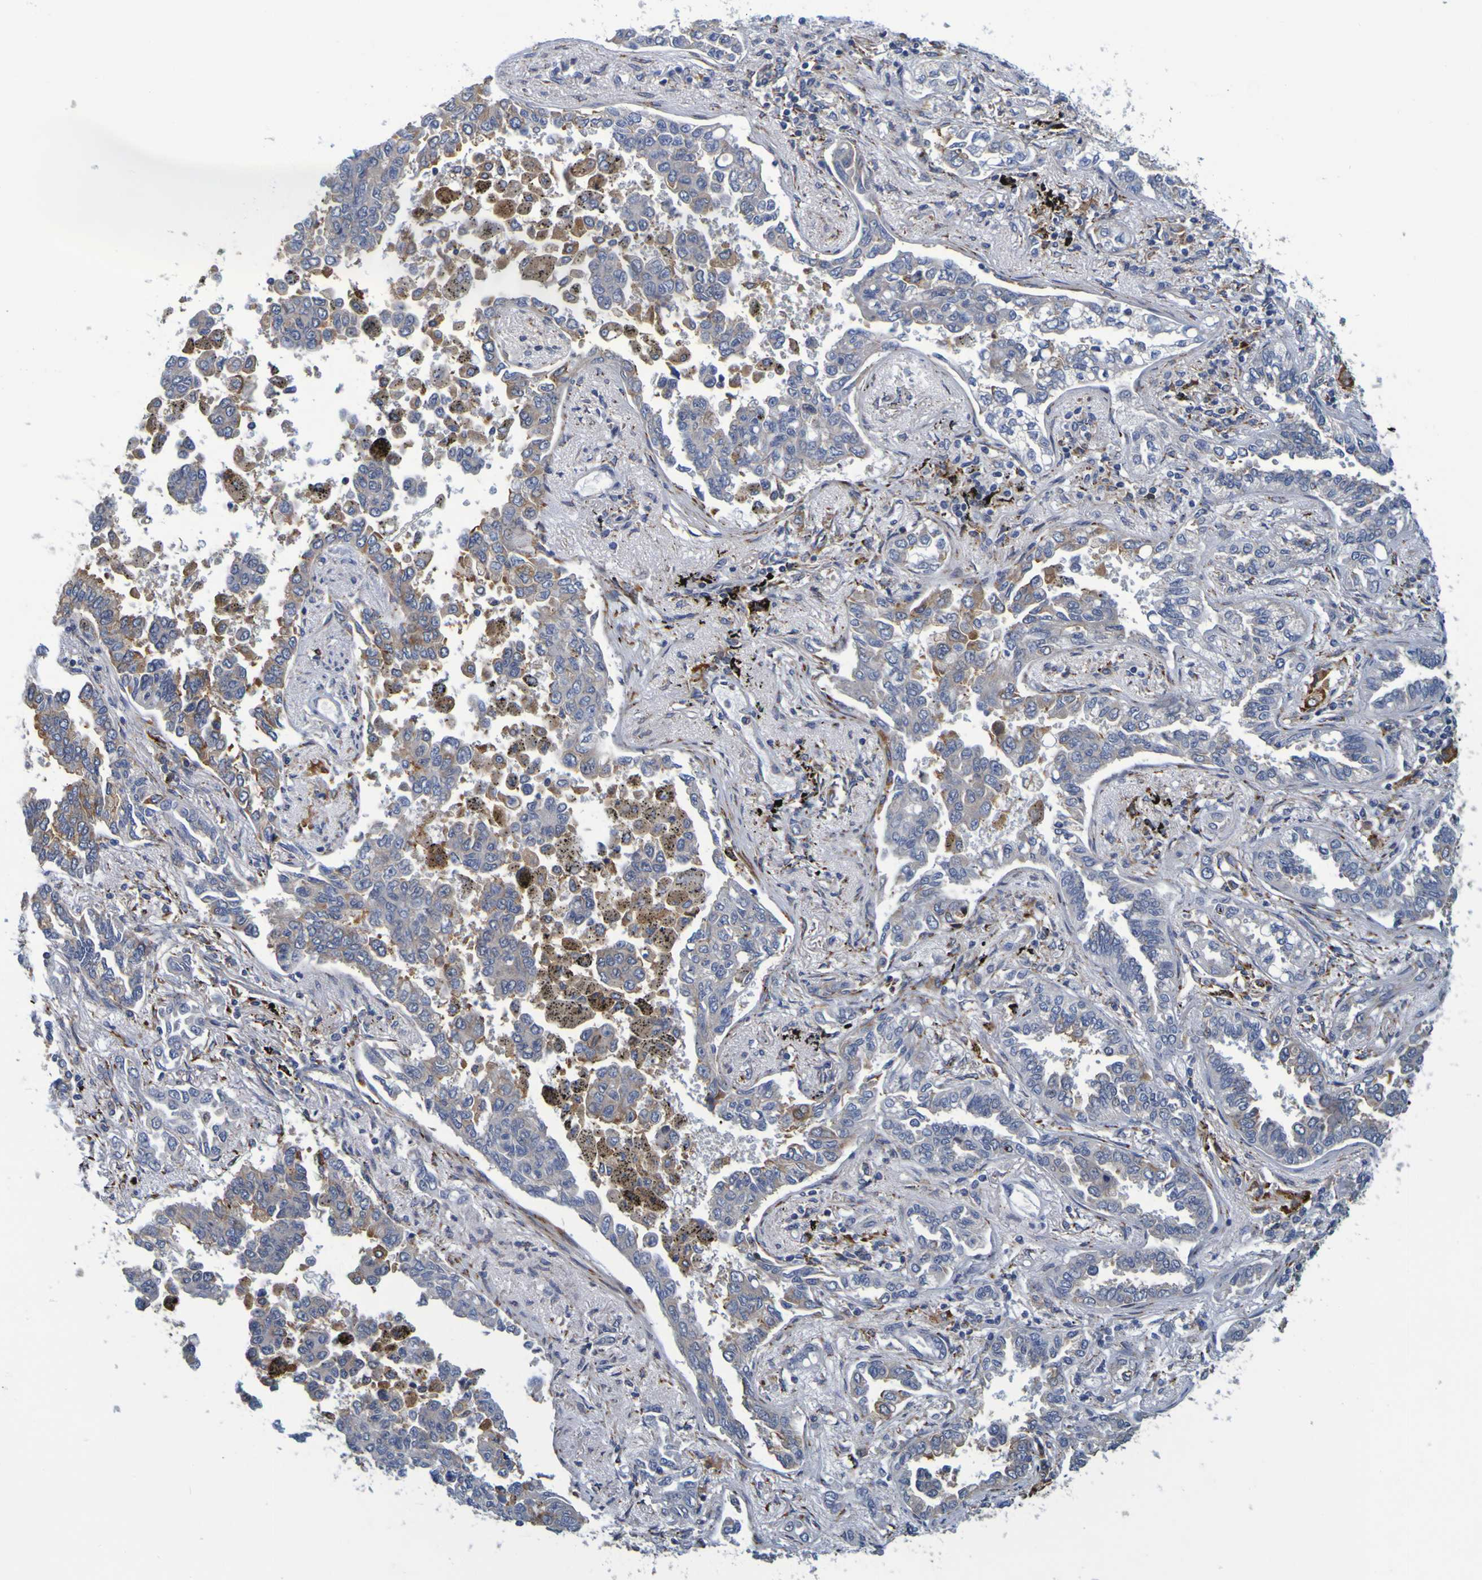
{"staining": {"intensity": "moderate", "quantity": "<25%", "location": "cytoplasmic/membranous"}, "tissue": "lung cancer", "cell_type": "Tumor cells", "image_type": "cancer", "snomed": [{"axis": "morphology", "description": "Normal tissue, NOS"}, {"axis": "morphology", "description": "Adenocarcinoma, NOS"}, {"axis": "topography", "description": "Lung"}], "caption": "Lung adenocarcinoma tissue exhibits moderate cytoplasmic/membranous positivity in about <25% of tumor cells, visualized by immunohistochemistry.", "gene": "SIL1", "patient": {"sex": "male", "age": 59}}